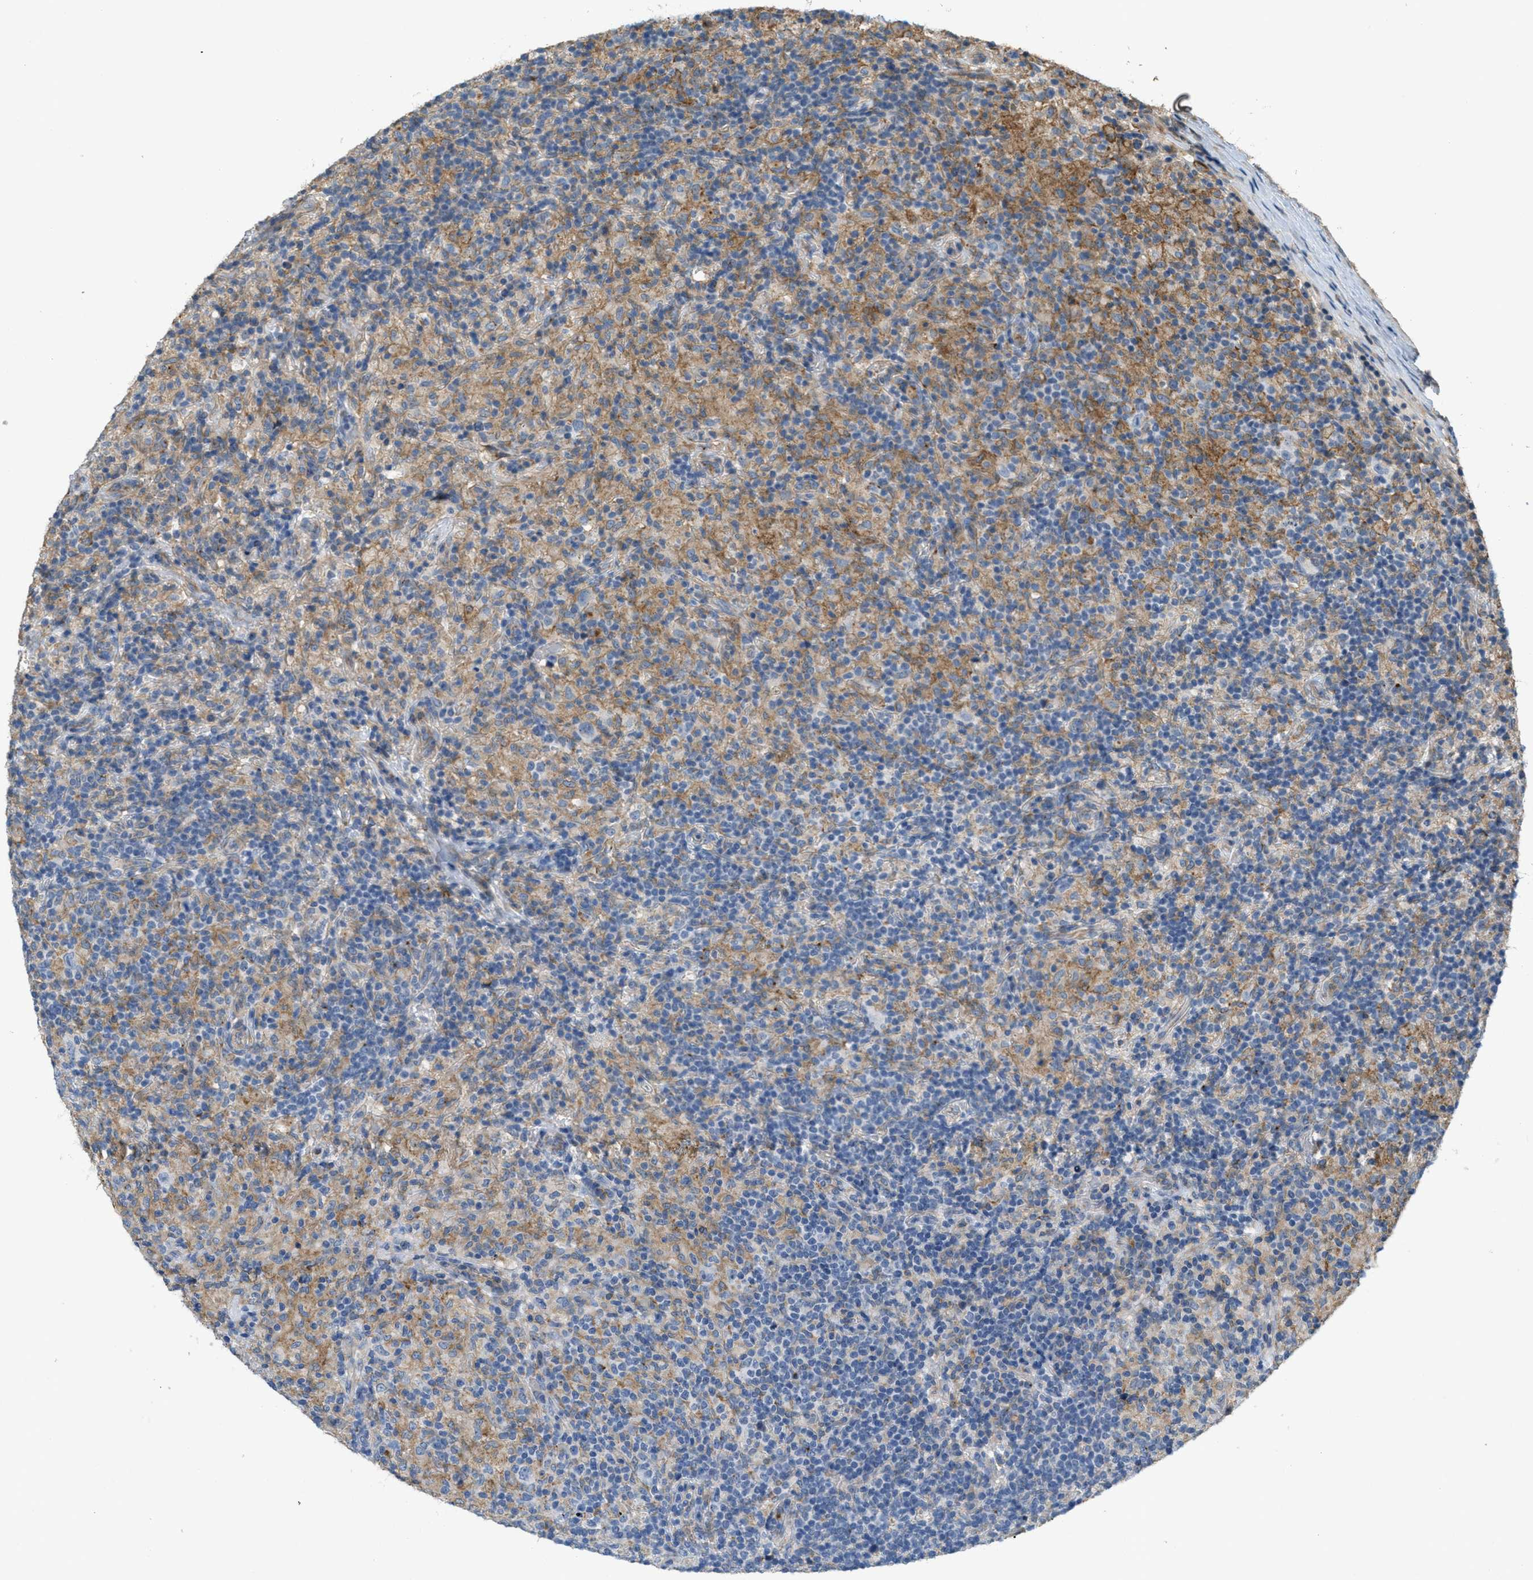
{"staining": {"intensity": "negative", "quantity": "none", "location": "none"}, "tissue": "lymphoma", "cell_type": "Tumor cells", "image_type": "cancer", "snomed": [{"axis": "morphology", "description": "Hodgkin's disease, NOS"}, {"axis": "topography", "description": "Lymph node"}], "caption": "Immunohistochemistry image of lymphoma stained for a protein (brown), which demonstrates no expression in tumor cells.", "gene": "ADCY5", "patient": {"sex": "male", "age": 70}}